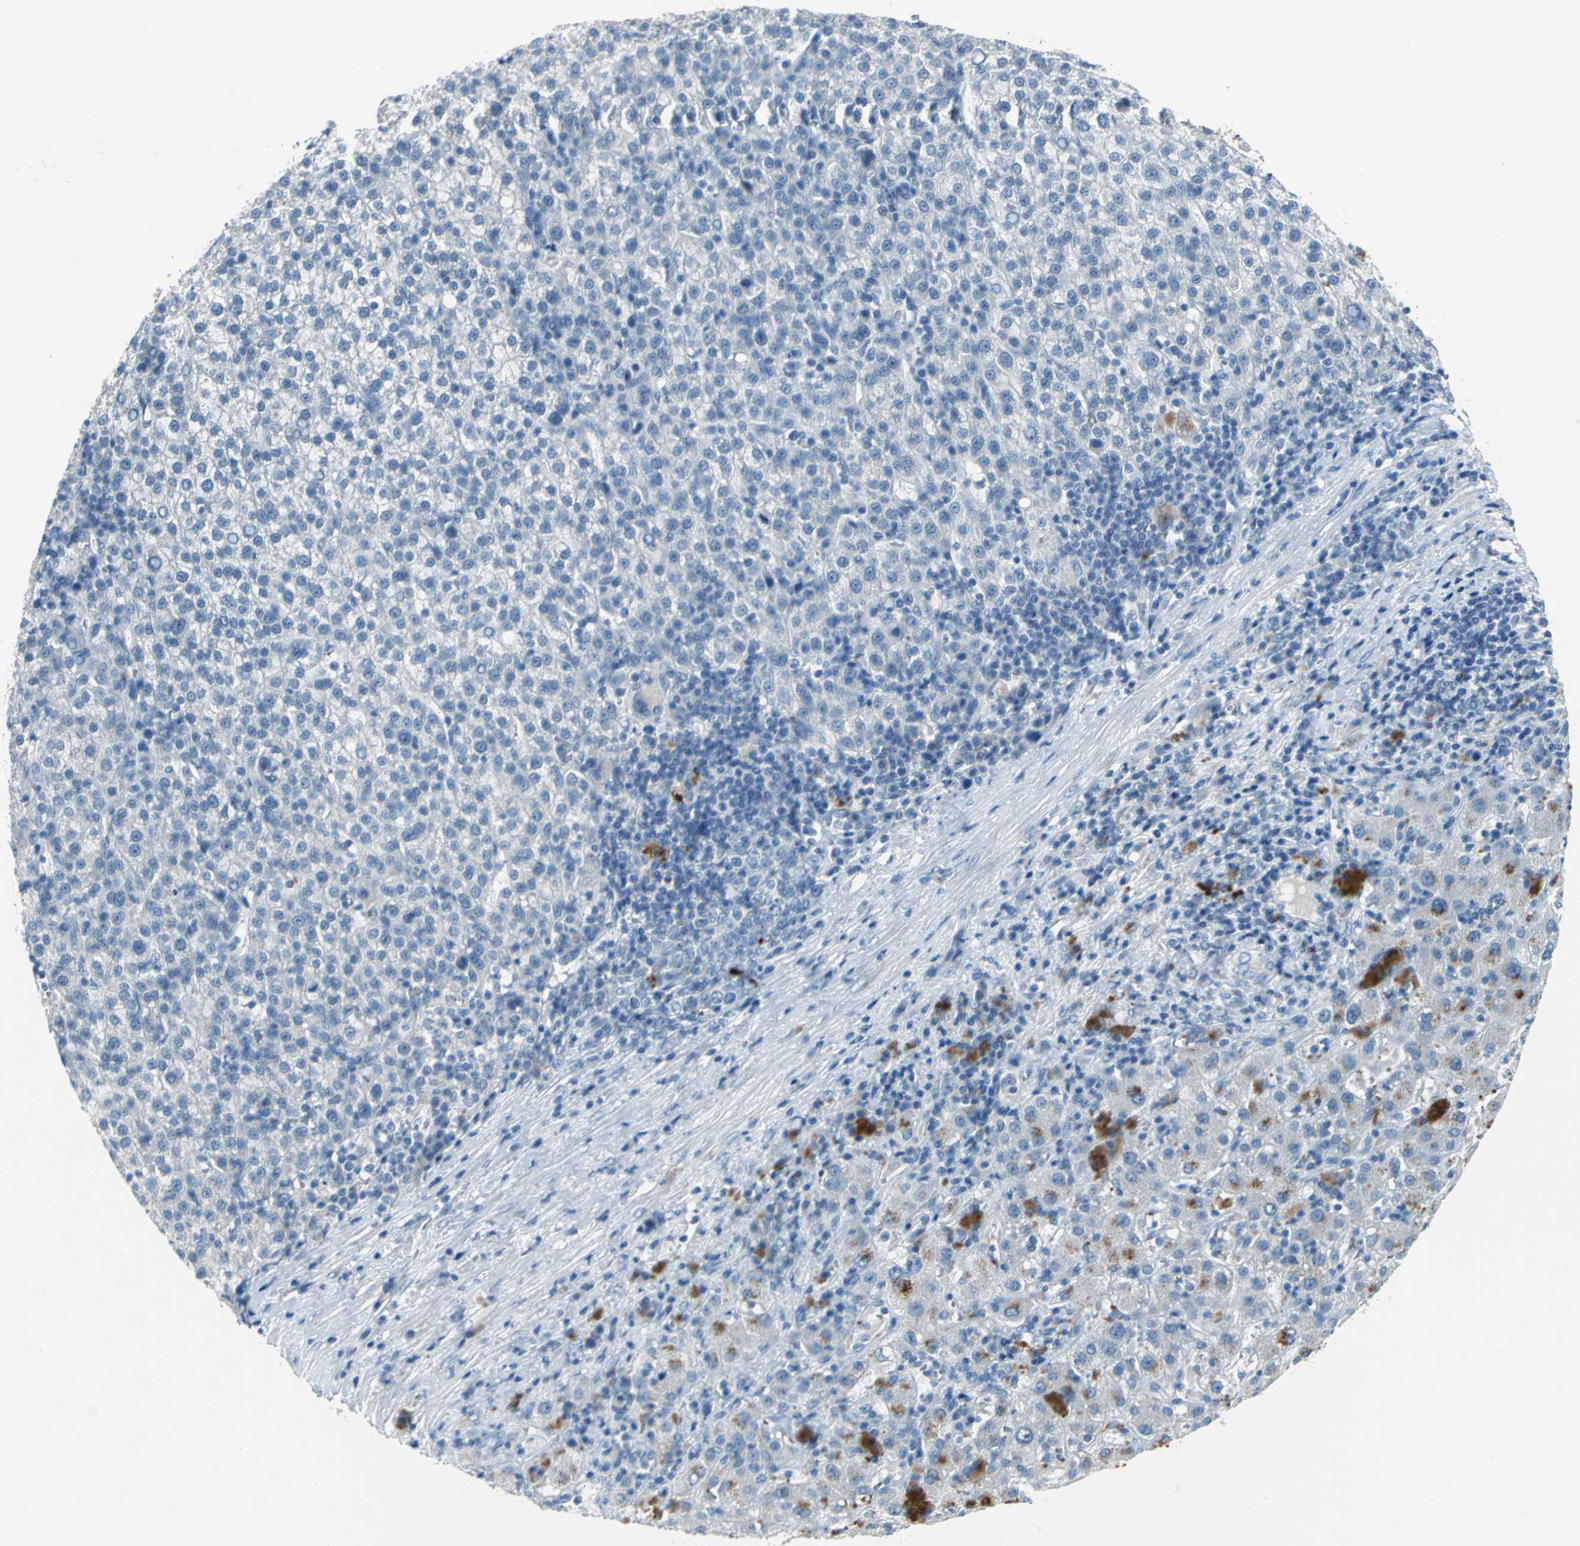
{"staining": {"intensity": "negative", "quantity": "none", "location": "none"}, "tissue": "liver cancer", "cell_type": "Tumor cells", "image_type": "cancer", "snomed": [{"axis": "morphology", "description": "Carcinoma, Hepatocellular, NOS"}, {"axis": "topography", "description": "Liver"}], "caption": "Immunohistochemistry (IHC) of hepatocellular carcinoma (liver) reveals no staining in tumor cells. The staining is performed using DAB (3,3'-diaminobenzidine) brown chromogen with nuclei counter-stained in using hematoxylin.", "gene": "PTGDS", "patient": {"sex": "female", "age": 58}}